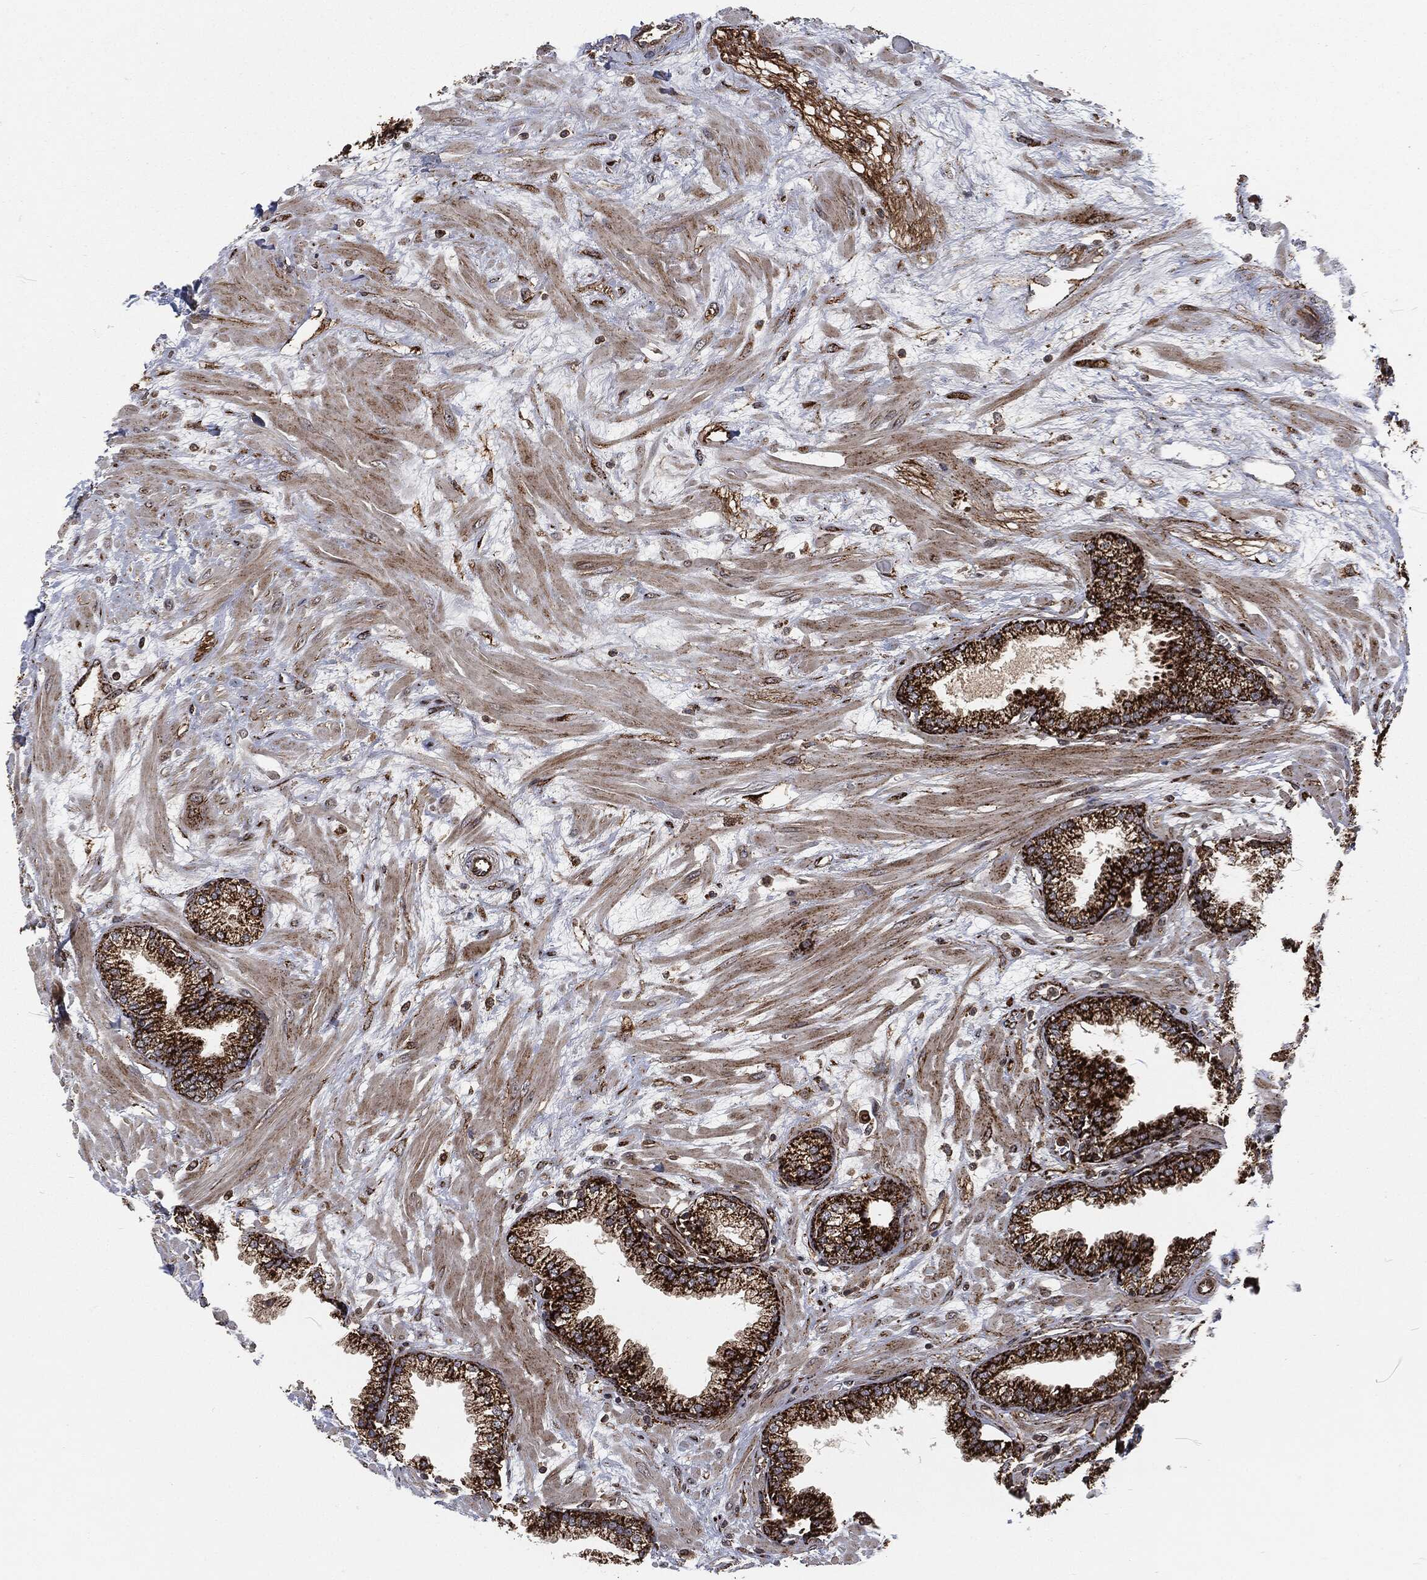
{"staining": {"intensity": "strong", "quantity": "25%-75%", "location": "cytoplasmic/membranous"}, "tissue": "prostate", "cell_type": "Glandular cells", "image_type": "normal", "snomed": [{"axis": "morphology", "description": "Normal tissue, NOS"}, {"axis": "topography", "description": "Prostate"}], "caption": "Protein expression analysis of unremarkable prostate demonstrates strong cytoplasmic/membranous expression in about 25%-75% of glandular cells. The staining was performed using DAB (3,3'-diaminobenzidine), with brown indicating positive protein expression. Nuclei are stained blue with hematoxylin.", "gene": "RFTN1", "patient": {"sex": "male", "age": 64}}